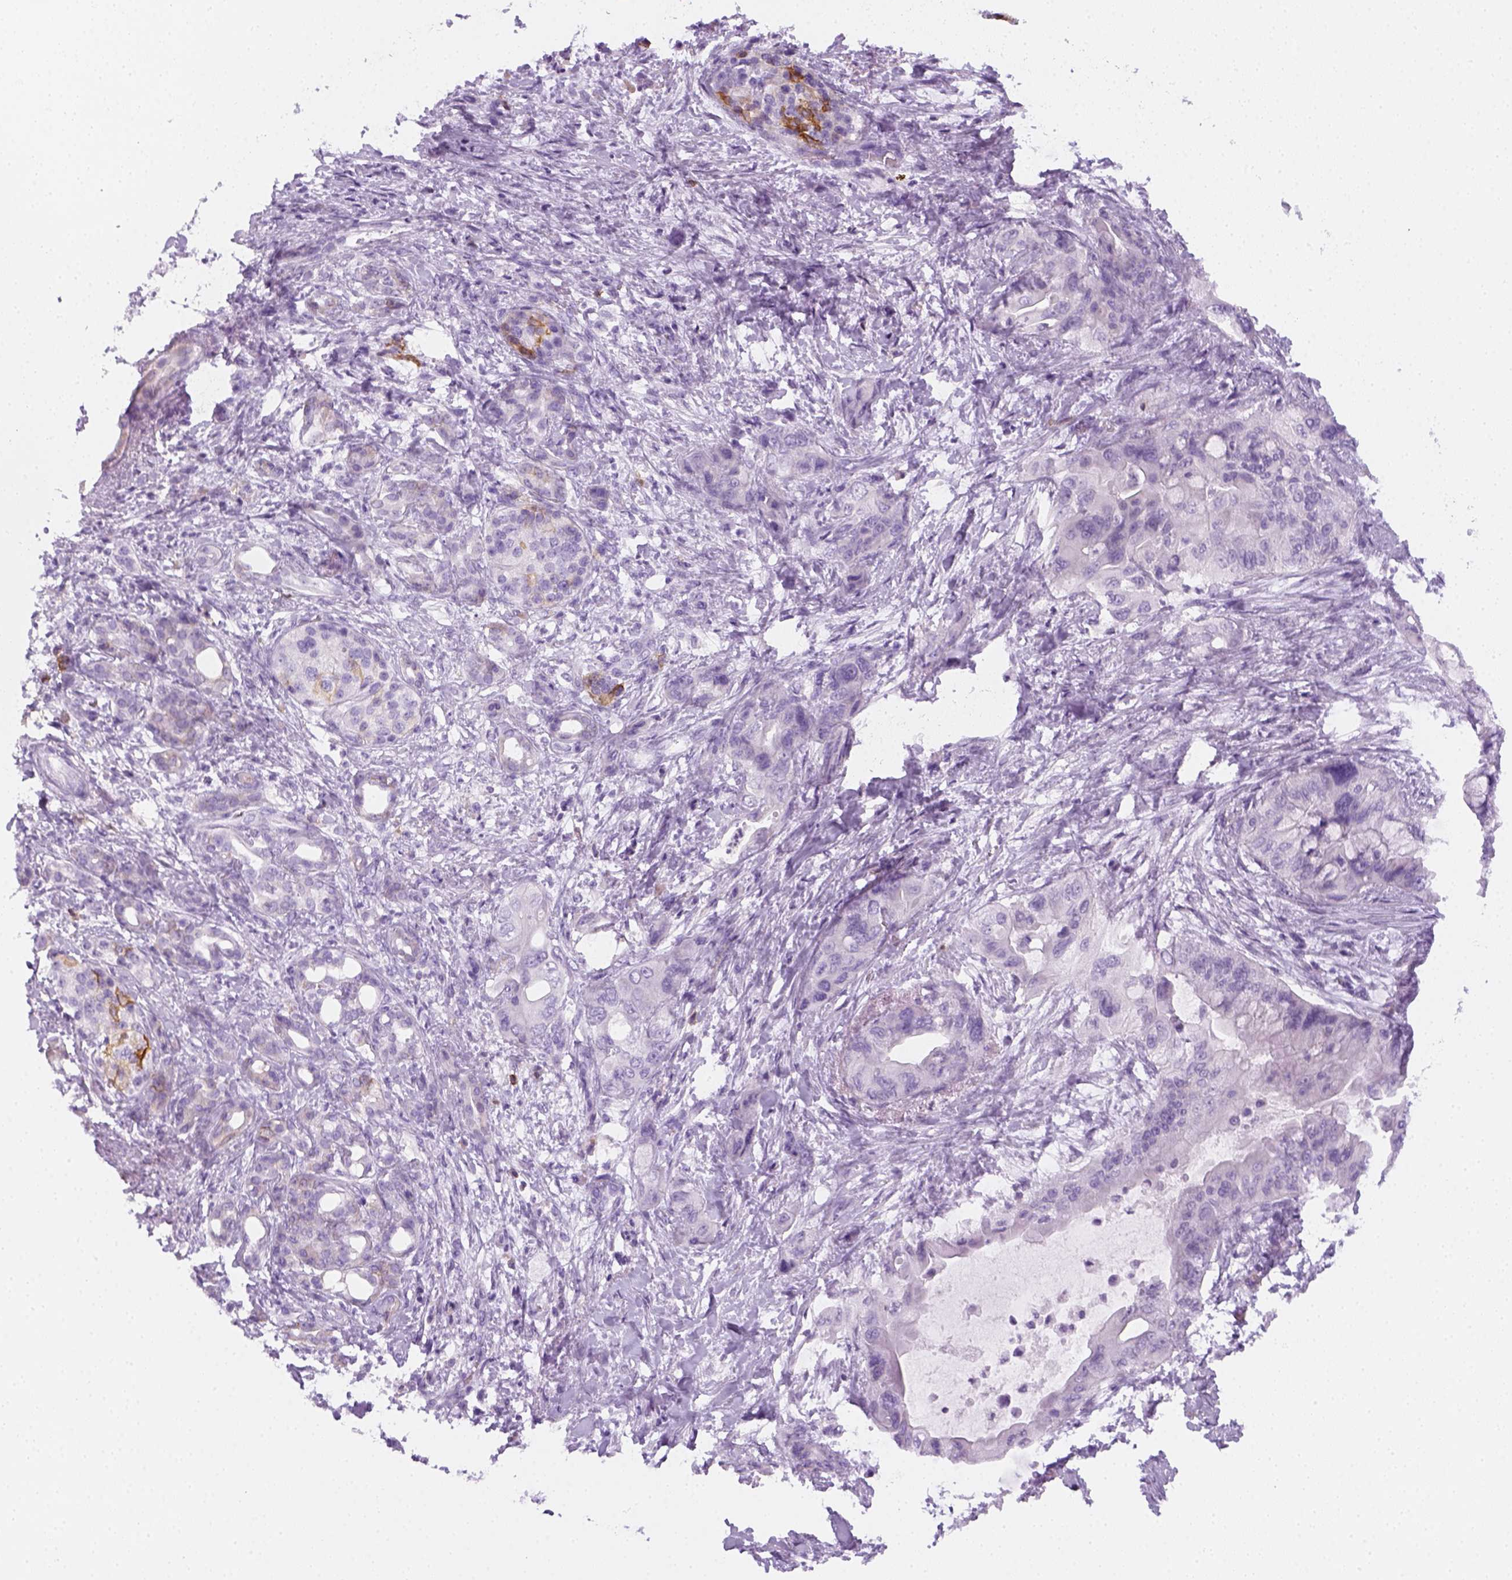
{"staining": {"intensity": "negative", "quantity": "none", "location": "none"}, "tissue": "pancreatic cancer", "cell_type": "Tumor cells", "image_type": "cancer", "snomed": [{"axis": "morphology", "description": "Adenocarcinoma, NOS"}, {"axis": "topography", "description": "Pancreas"}], "caption": "This is a image of immunohistochemistry staining of pancreatic adenocarcinoma, which shows no positivity in tumor cells.", "gene": "AQP3", "patient": {"sex": "male", "age": 71}}